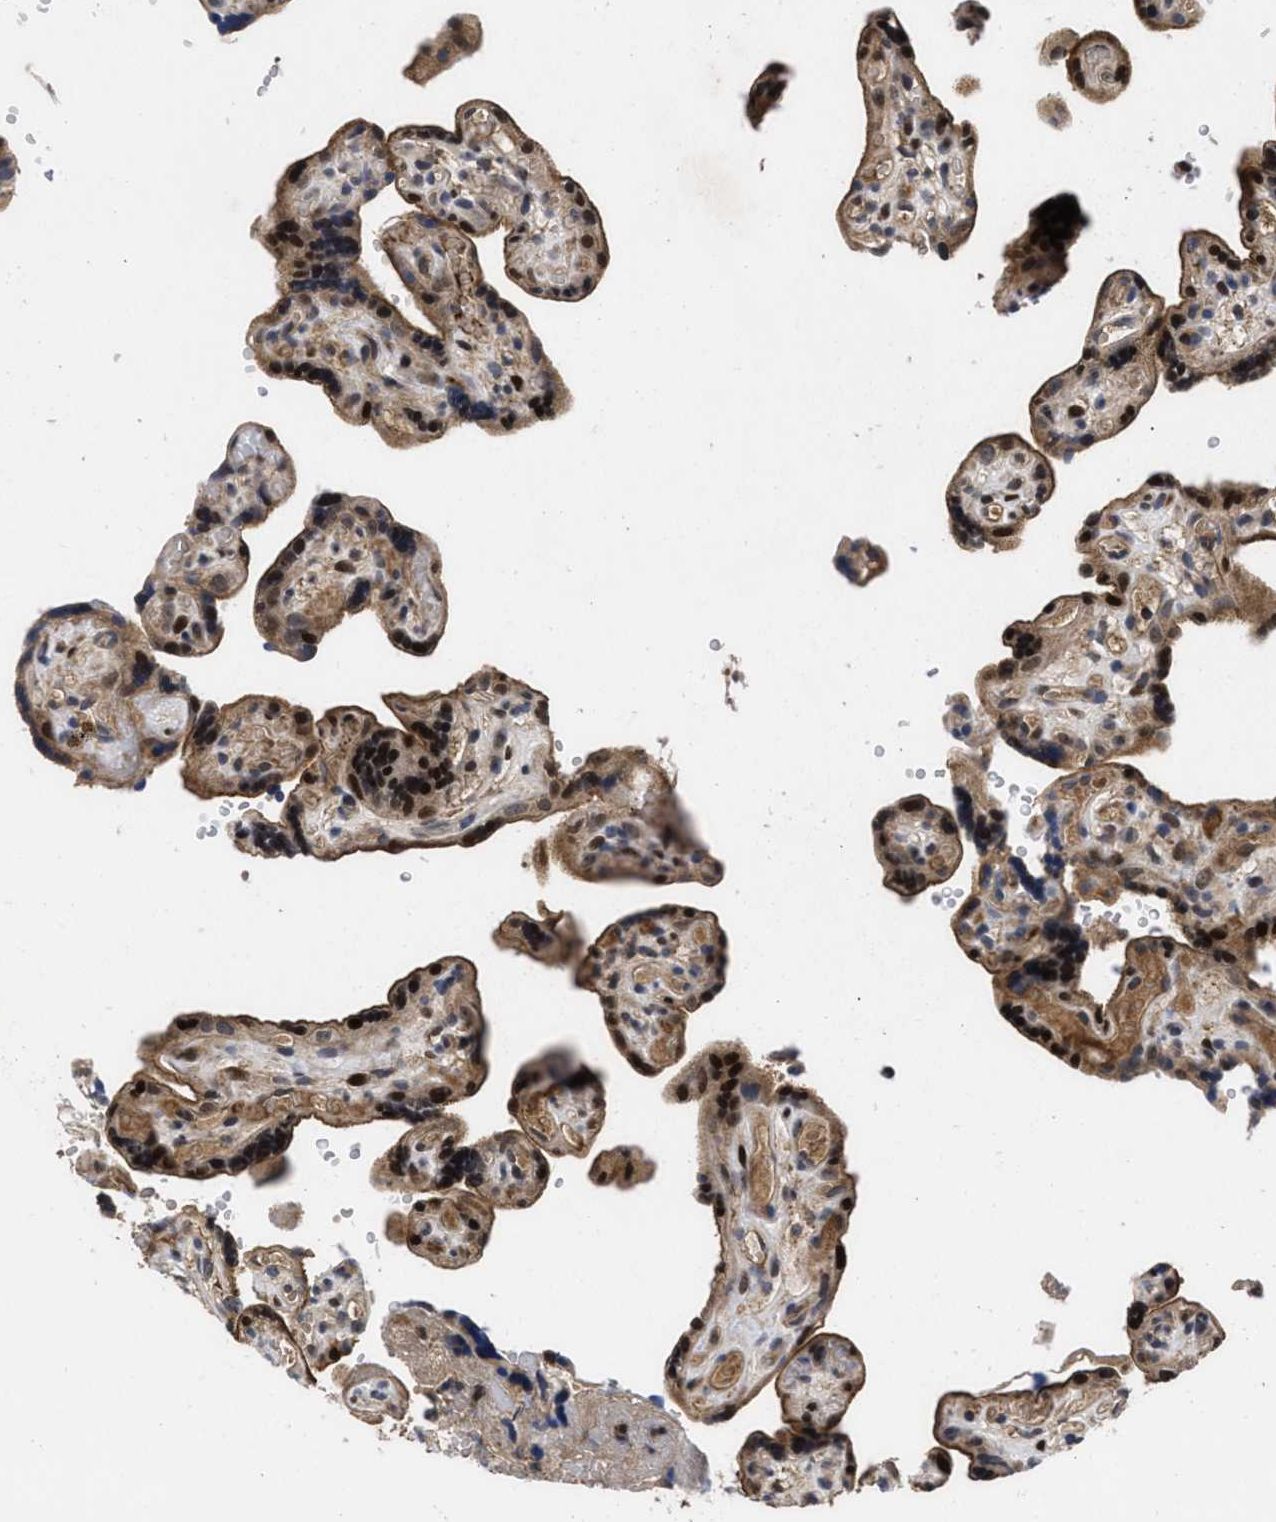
{"staining": {"intensity": "moderate", "quantity": ">75%", "location": "cytoplasmic/membranous,nuclear"}, "tissue": "placenta", "cell_type": "Decidual cells", "image_type": "normal", "snomed": [{"axis": "morphology", "description": "Normal tissue, NOS"}, {"axis": "topography", "description": "Placenta"}], "caption": "About >75% of decidual cells in unremarkable human placenta reveal moderate cytoplasmic/membranous,nuclear protein positivity as visualized by brown immunohistochemical staining.", "gene": "FAM200A", "patient": {"sex": "female", "age": 30}}